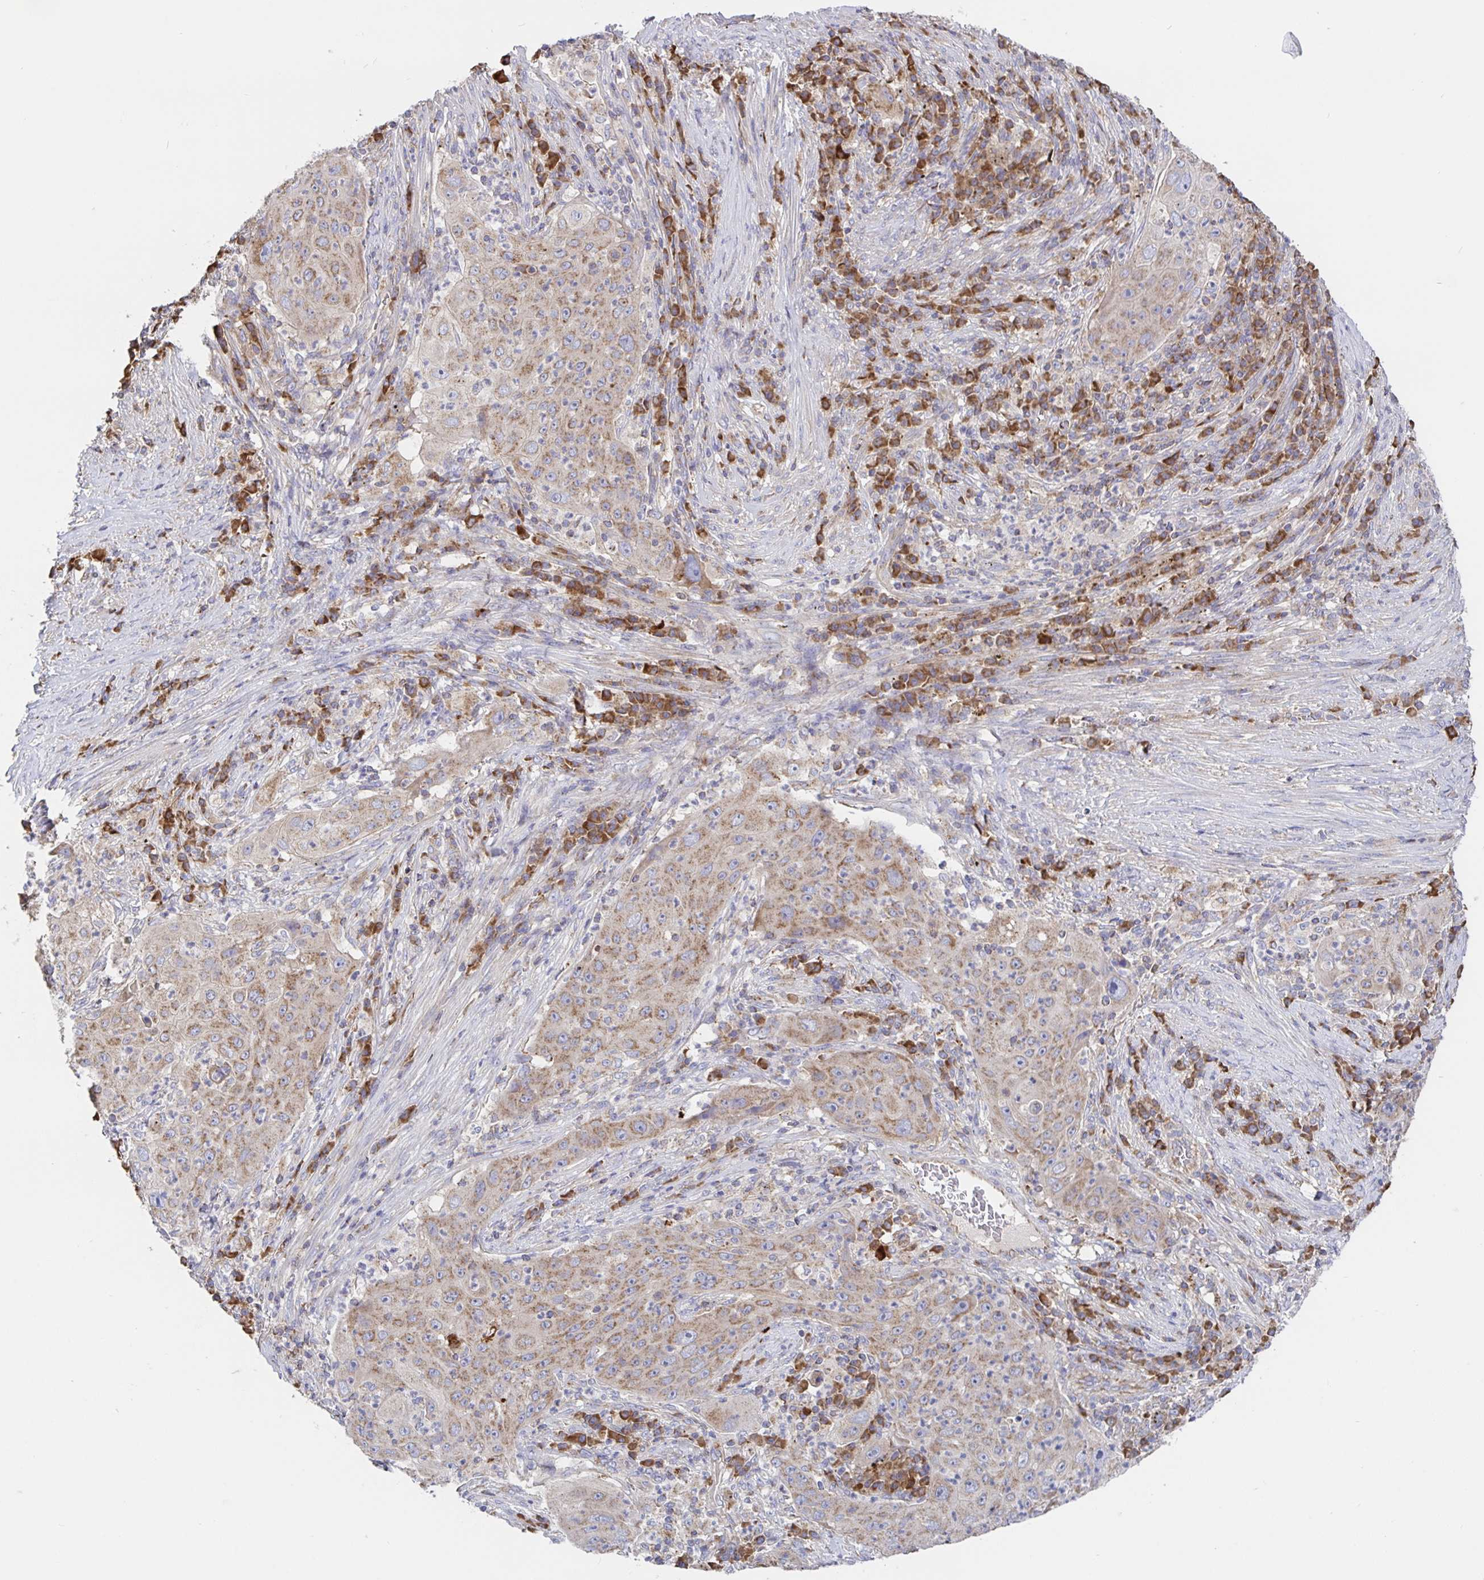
{"staining": {"intensity": "moderate", "quantity": ">75%", "location": "cytoplasmic/membranous"}, "tissue": "lung cancer", "cell_type": "Tumor cells", "image_type": "cancer", "snomed": [{"axis": "morphology", "description": "Squamous cell carcinoma, NOS"}, {"axis": "topography", "description": "Lung"}], "caption": "This image shows immunohistochemistry staining of squamous cell carcinoma (lung), with medium moderate cytoplasmic/membranous positivity in approximately >75% of tumor cells.", "gene": "PRDX3", "patient": {"sex": "female", "age": 59}}